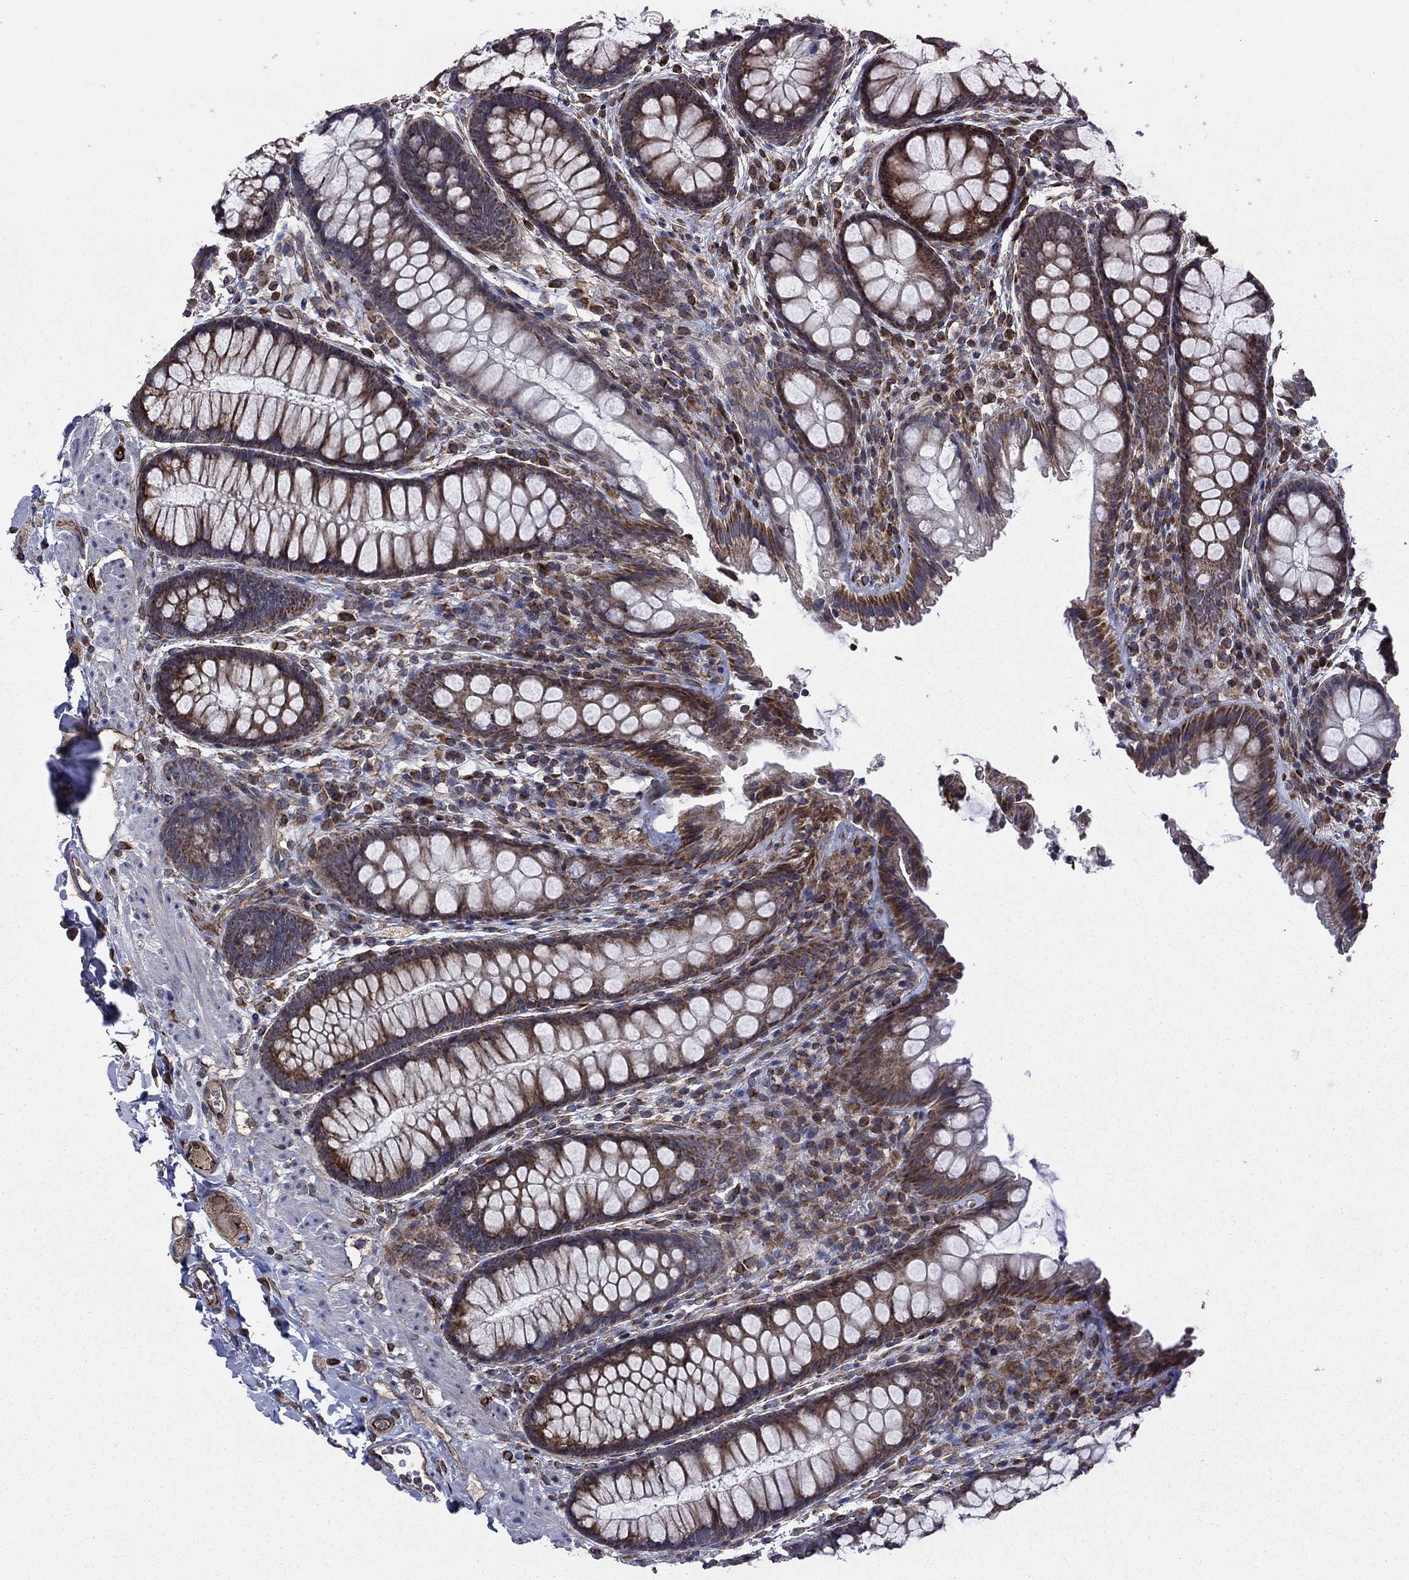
{"staining": {"intensity": "moderate", "quantity": "25%-75%", "location": "cytoplasmic/membranous"}, "tissue": "colon", "cell_type": "Endothelial cells", "image_type": "normal", "snomed": [{"axis": "morphology", "description": "Normal tissue, NOS"}, {"axis": "topography", "description": "Colon"}], "caption": "Colon was stained to show a protein in brown. There is medium levels of moderate cytoplasmic/membranous expression in approximately 25%-75% of endothelial cells. The staining was performed using DAB (3,3'-diaminobenzidine), with brown indicating positive protein expression. Nuclei are stained blue with hematoxylin.", "gene": "NDUFC1", "patient": {"sex": "female", "age": 86}}